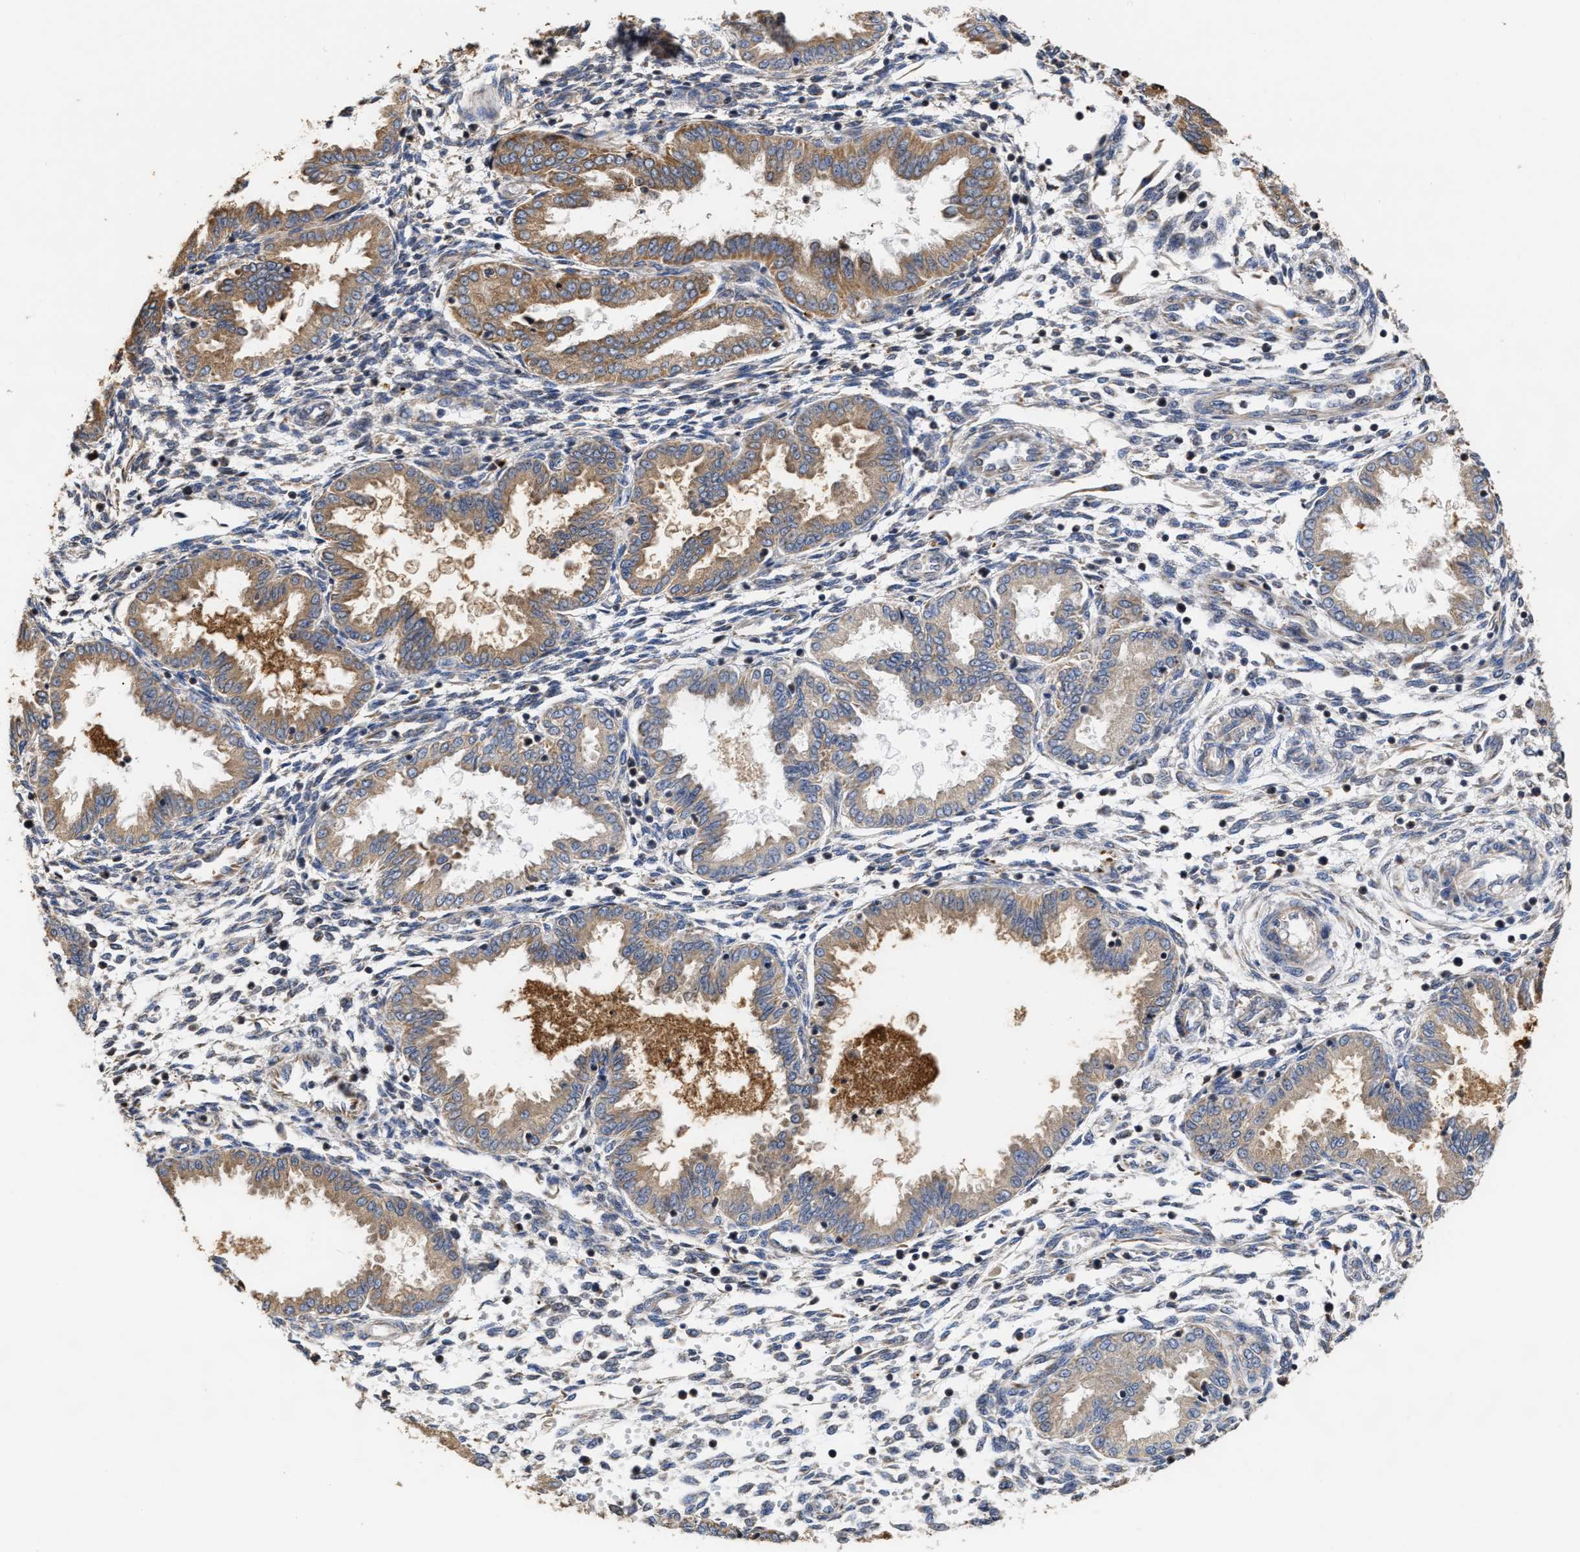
{"staining": {"intensity": "weak", "quantity": "25%-75%", "location": "cytoplasmic/membranous"}, "tissue": "endometrium", "cell_type": "Cells in endometrial stroma", "image_type": "normal", "snomed": [{"axis": "morphology", "description": "Normal tissue, NOS"}, {"axis": "topography", "description": "Endometrium"}], "caption": "A brown stain shows weak cytoplasmic/membranous positivity of a protein in cells in endometrial stroma of normal human endometrium. Ihc stains the protein of interest in brown and the nuclei are stained blue.", "gene": "GOSR1", "patient": {"sex": "female", "age": 33}}